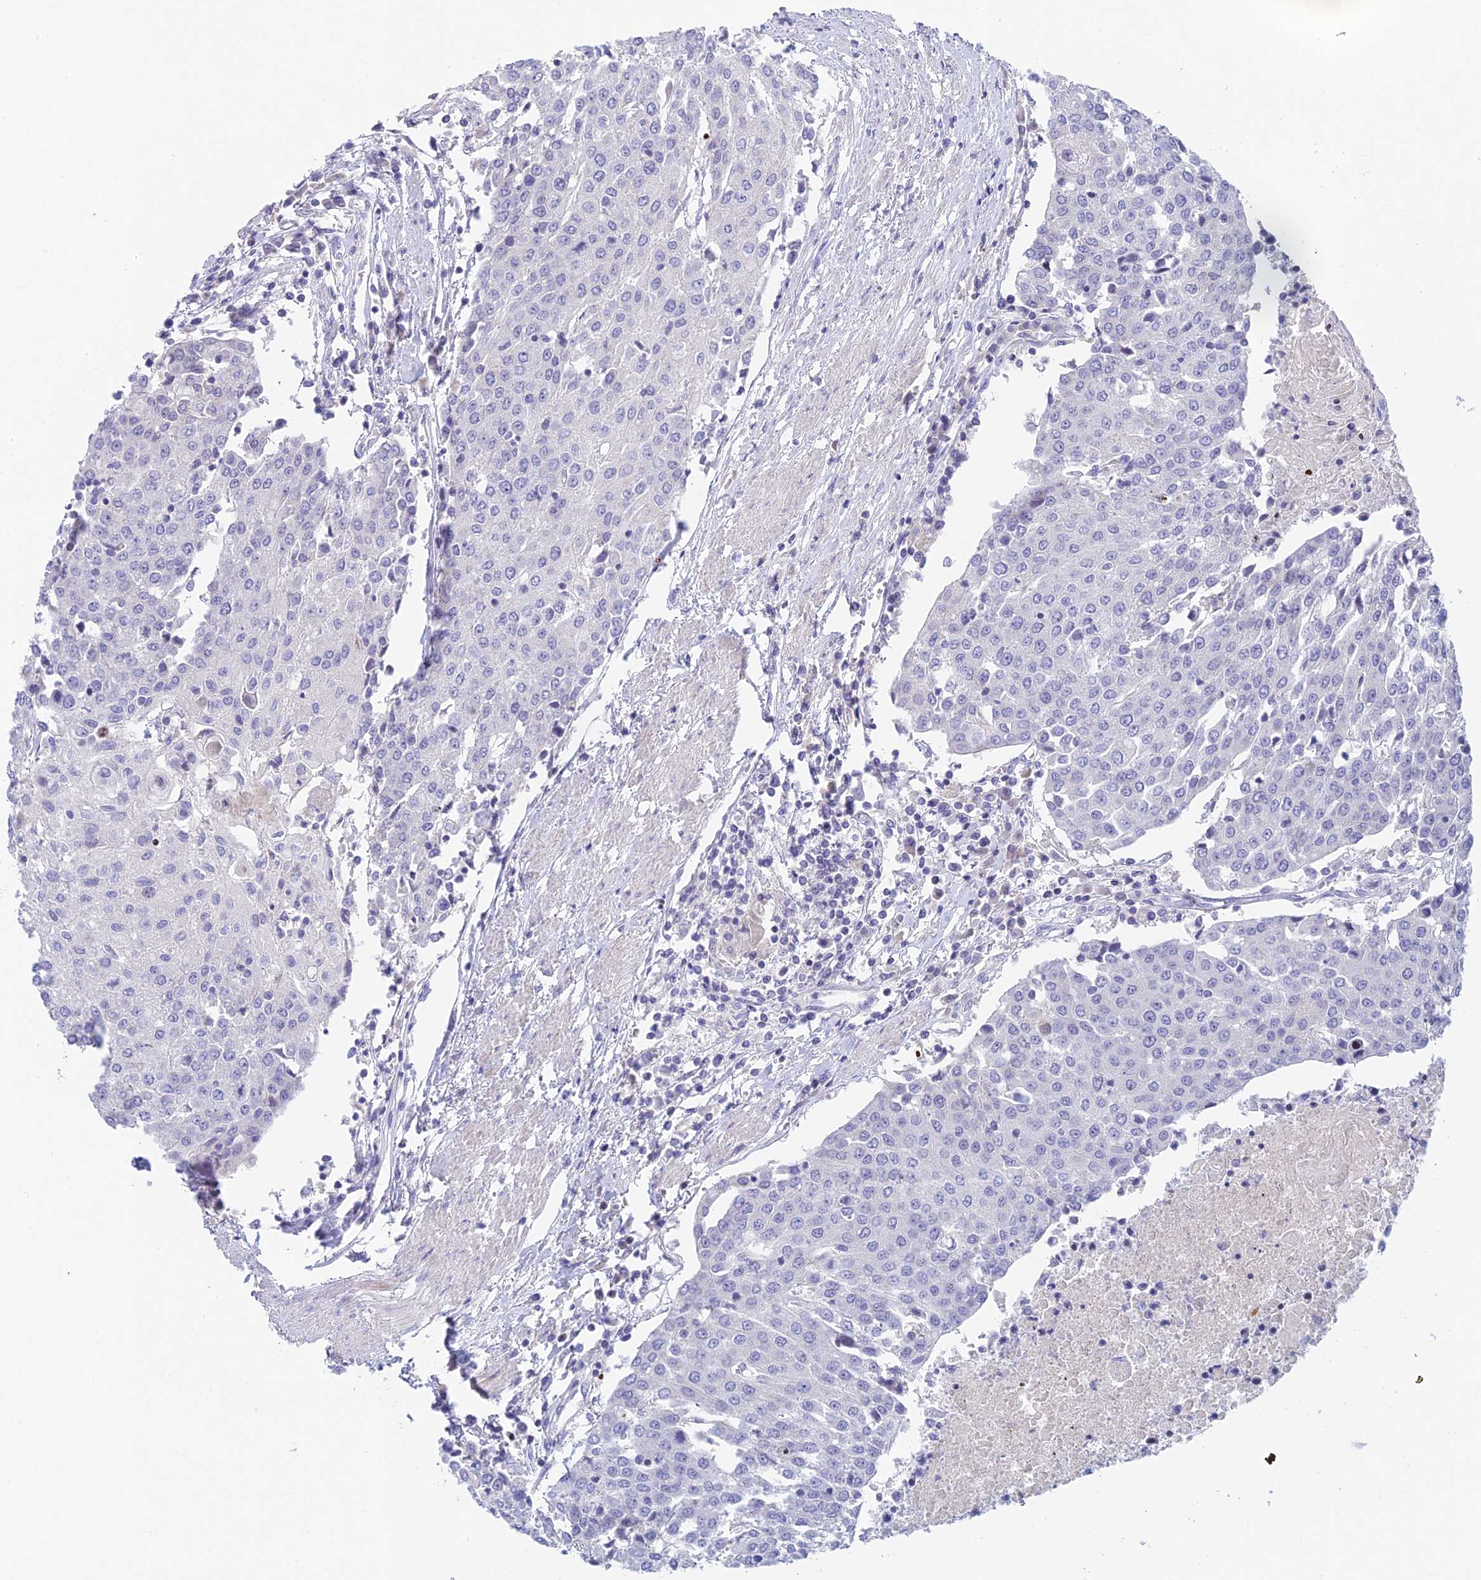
{"staining": {"intensity": "negative", "quantity": "none", "location": "none"}, "tissue": "urothelial cancer", "cell_type": "Tumor cells", "image_type": "cancer", "snomed": [{"axis": "morphology", "description": "Urothelial carcinoma, High grade"}, {"axis": "topography", "description": "Urinary bladder"}], "caption": "The micrograph displays no staining of tumor cells in urothelial carcinoma (high-grade).", "gene": "REXO5", "patient": {"sex": "female", "age": 85}}